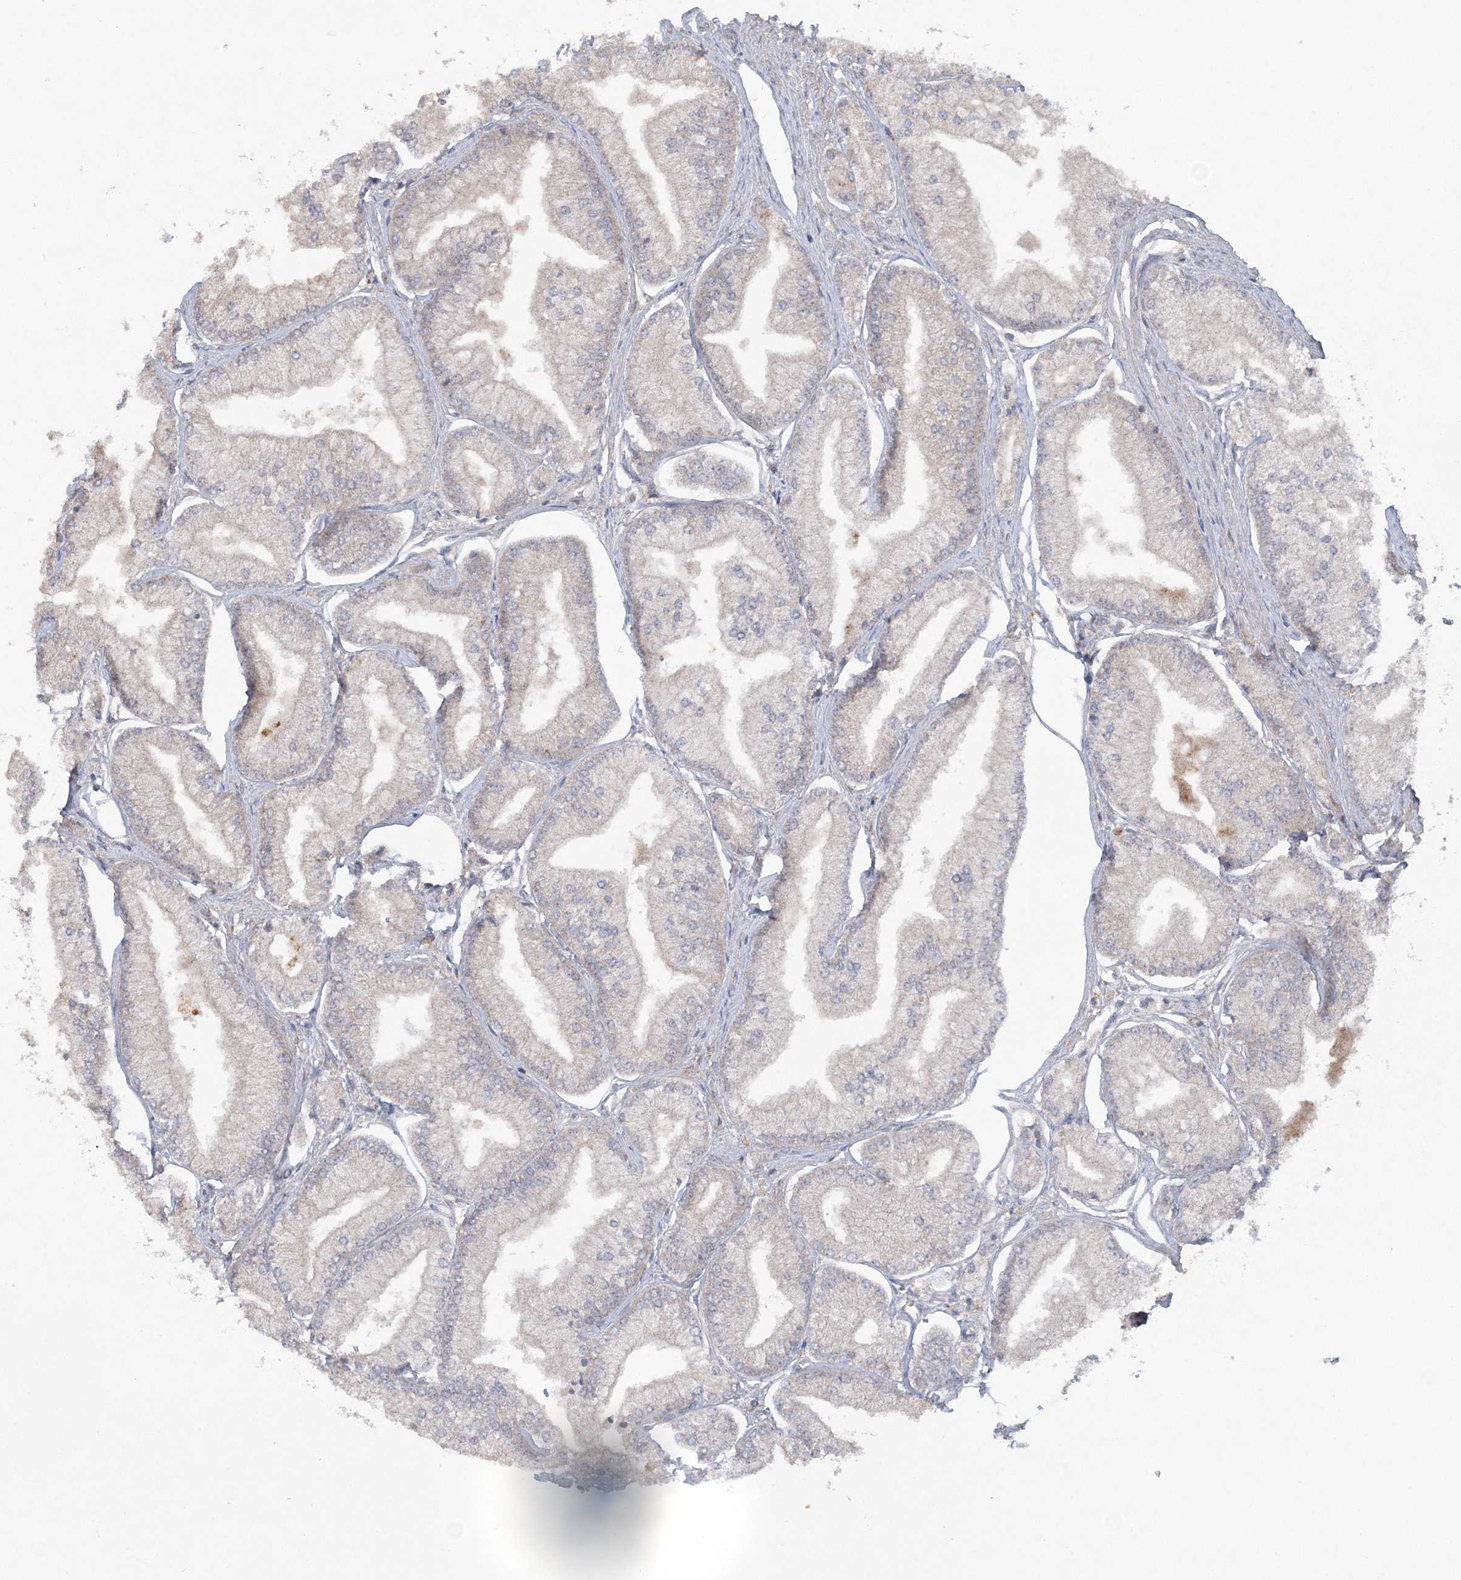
{"staining": {"intensity": "weak", "quantity": "<25%", "location": "cytoplasmic/membranous"}, "tissue": "prostate cancer", "cell_type": "Tumor cells", "image_type": "cancer", "snomed": [{"axis": "morphology", "description": "Adenocarcinoma, Low grade"}, {"axis": "topography", "description": "Prostate"}], "caption": "The immunohistochemistry image has no significant positivity in tumor cells of prostate cancer tissue. (Brightfield microscopy of DAB (3,3'-diaminobenzidine) immunohistochemistry (IHC) at high magnification).", "gene": "C1RL", "patient": {"sex": "male", "age": 52}}